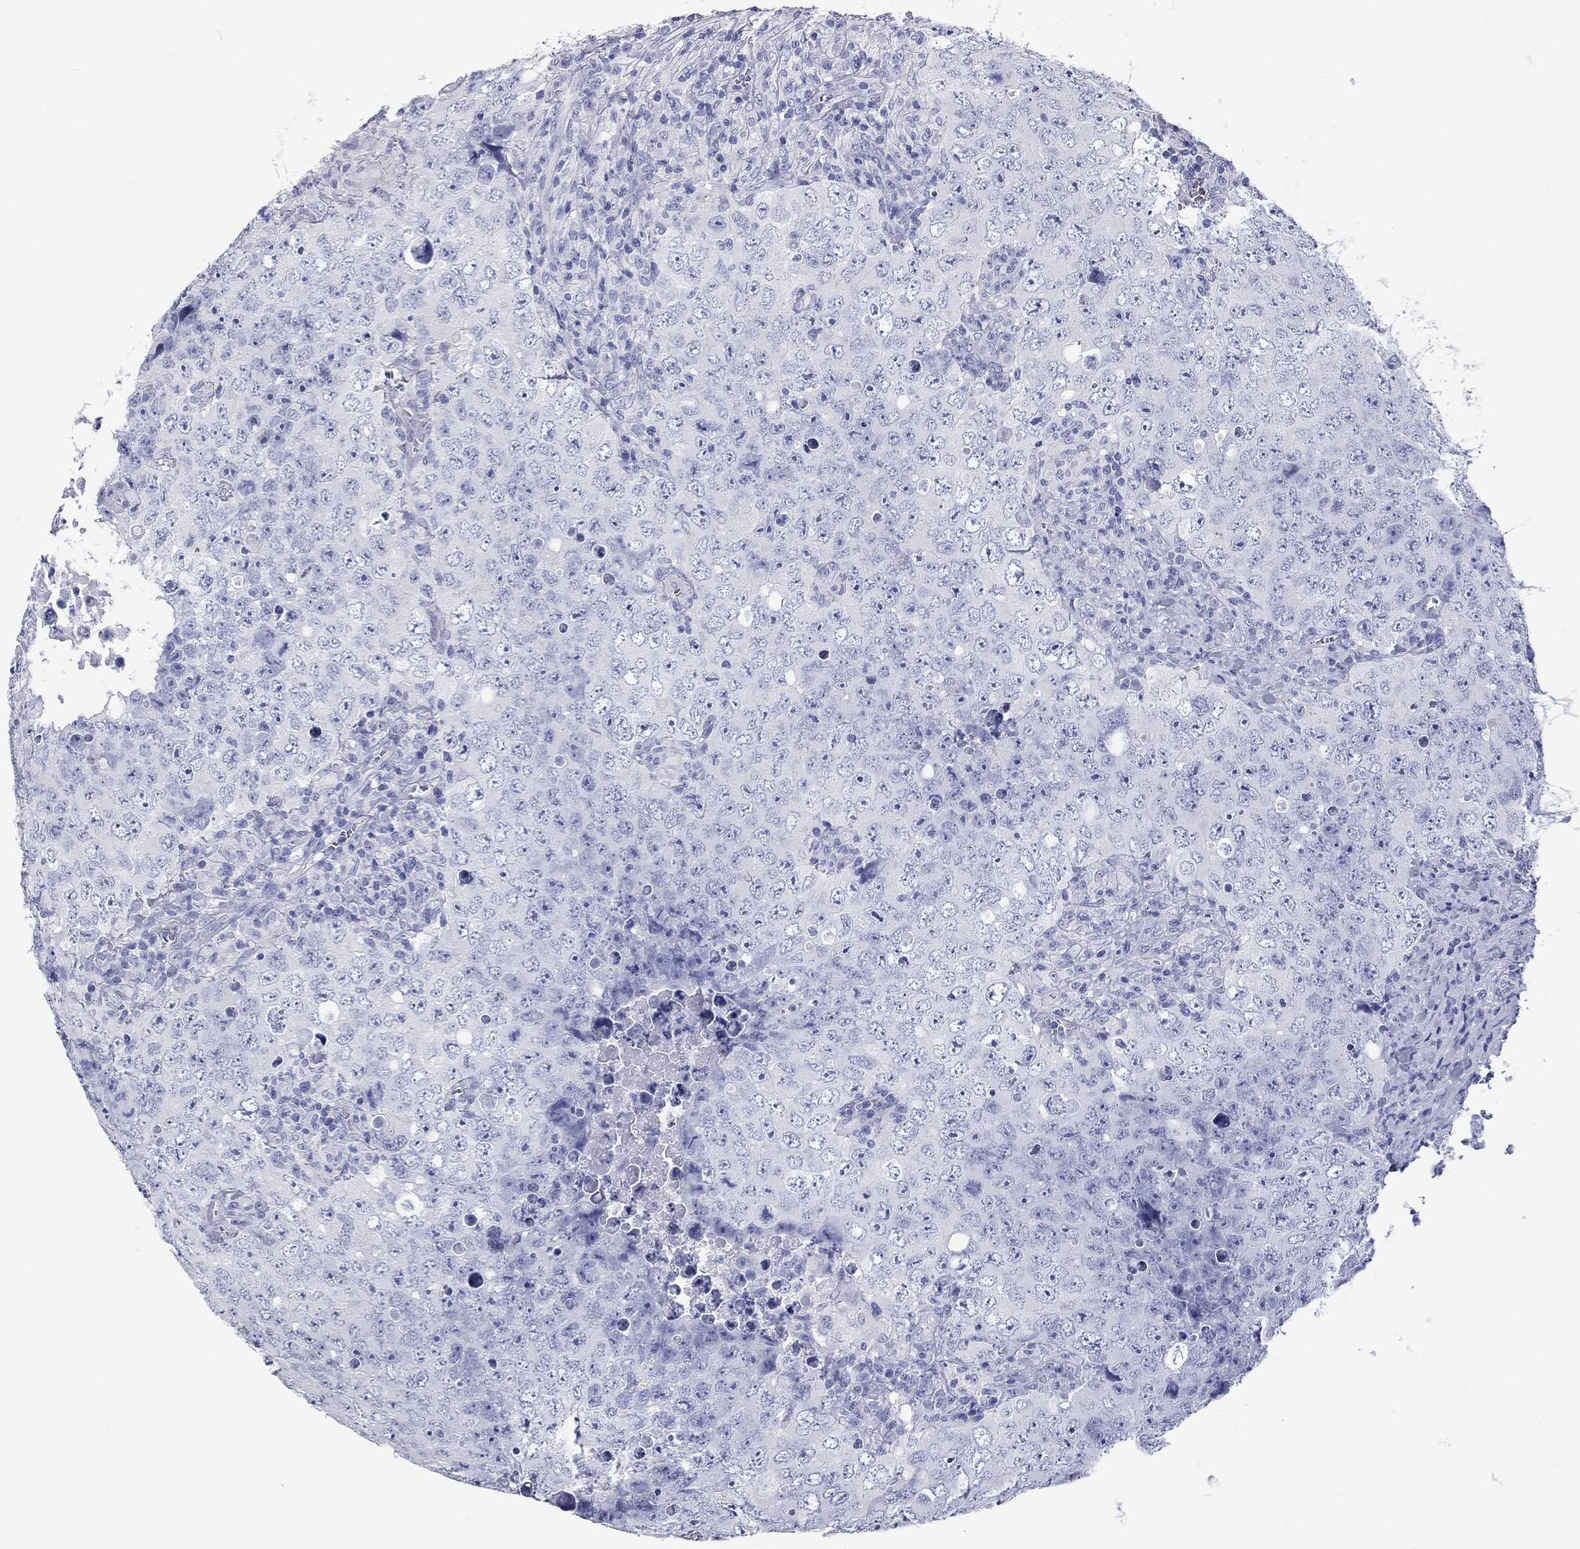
{"staining": {"intensity": "negative", "quantity": "none", "location": "none"}, "tissue": "testis cancer", "cell_type": "Tumor cells", "image_type": "cancer", "snomed": [{"axis": "morphology", "description": "Seminoma, NOS"}, {"axis": "topography", "description": "Testis"}], "caption": "This photomicrograph is of testis cancer stained with immunohistochemistry (IHC) to label a protein in brown with the nuclei are counter-stained blue. There is no positivity in tumor cells.", "gene": "DNALI1", "patient": {"sex": "male", "age": 34}}